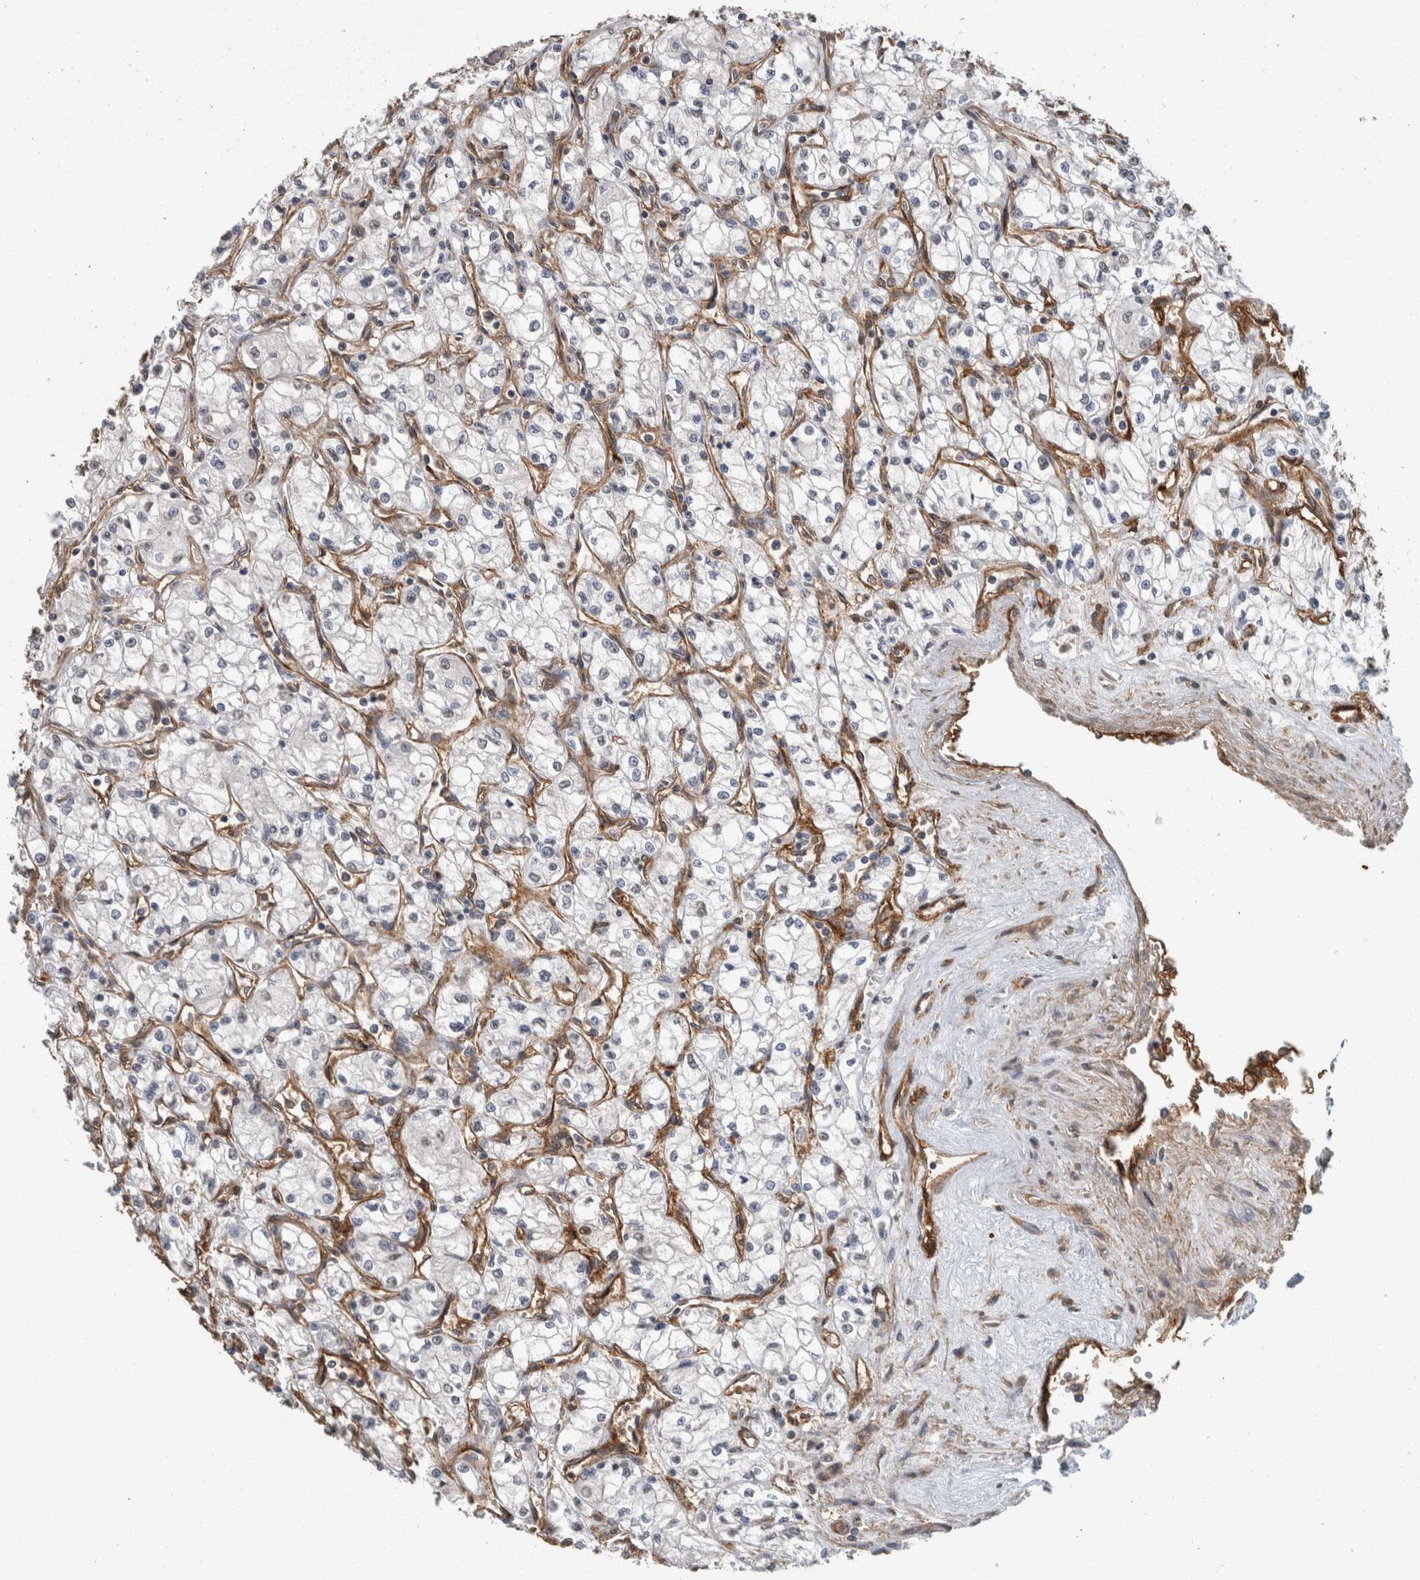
{"staining": {"intensity": "negative", "quantity": "none", "location": "none"}, "tissue": "renal cancer", "cell_type": "Tumor cells", "image_type": "cancer", "snomed": [{"axis": "morphology", "description": "Normal tissue, NOS"}, {"axis": "morphology", "description": "Adenocarcinoma, NOS"}, {"axis": "topography", "description": "Kidney"}], "caption": "Tumor cells are negative for brown protein staining in renal cancer (adenocarcinoma).", "gene": "RECK", "patient": {"sex": "male", "age": 59}}